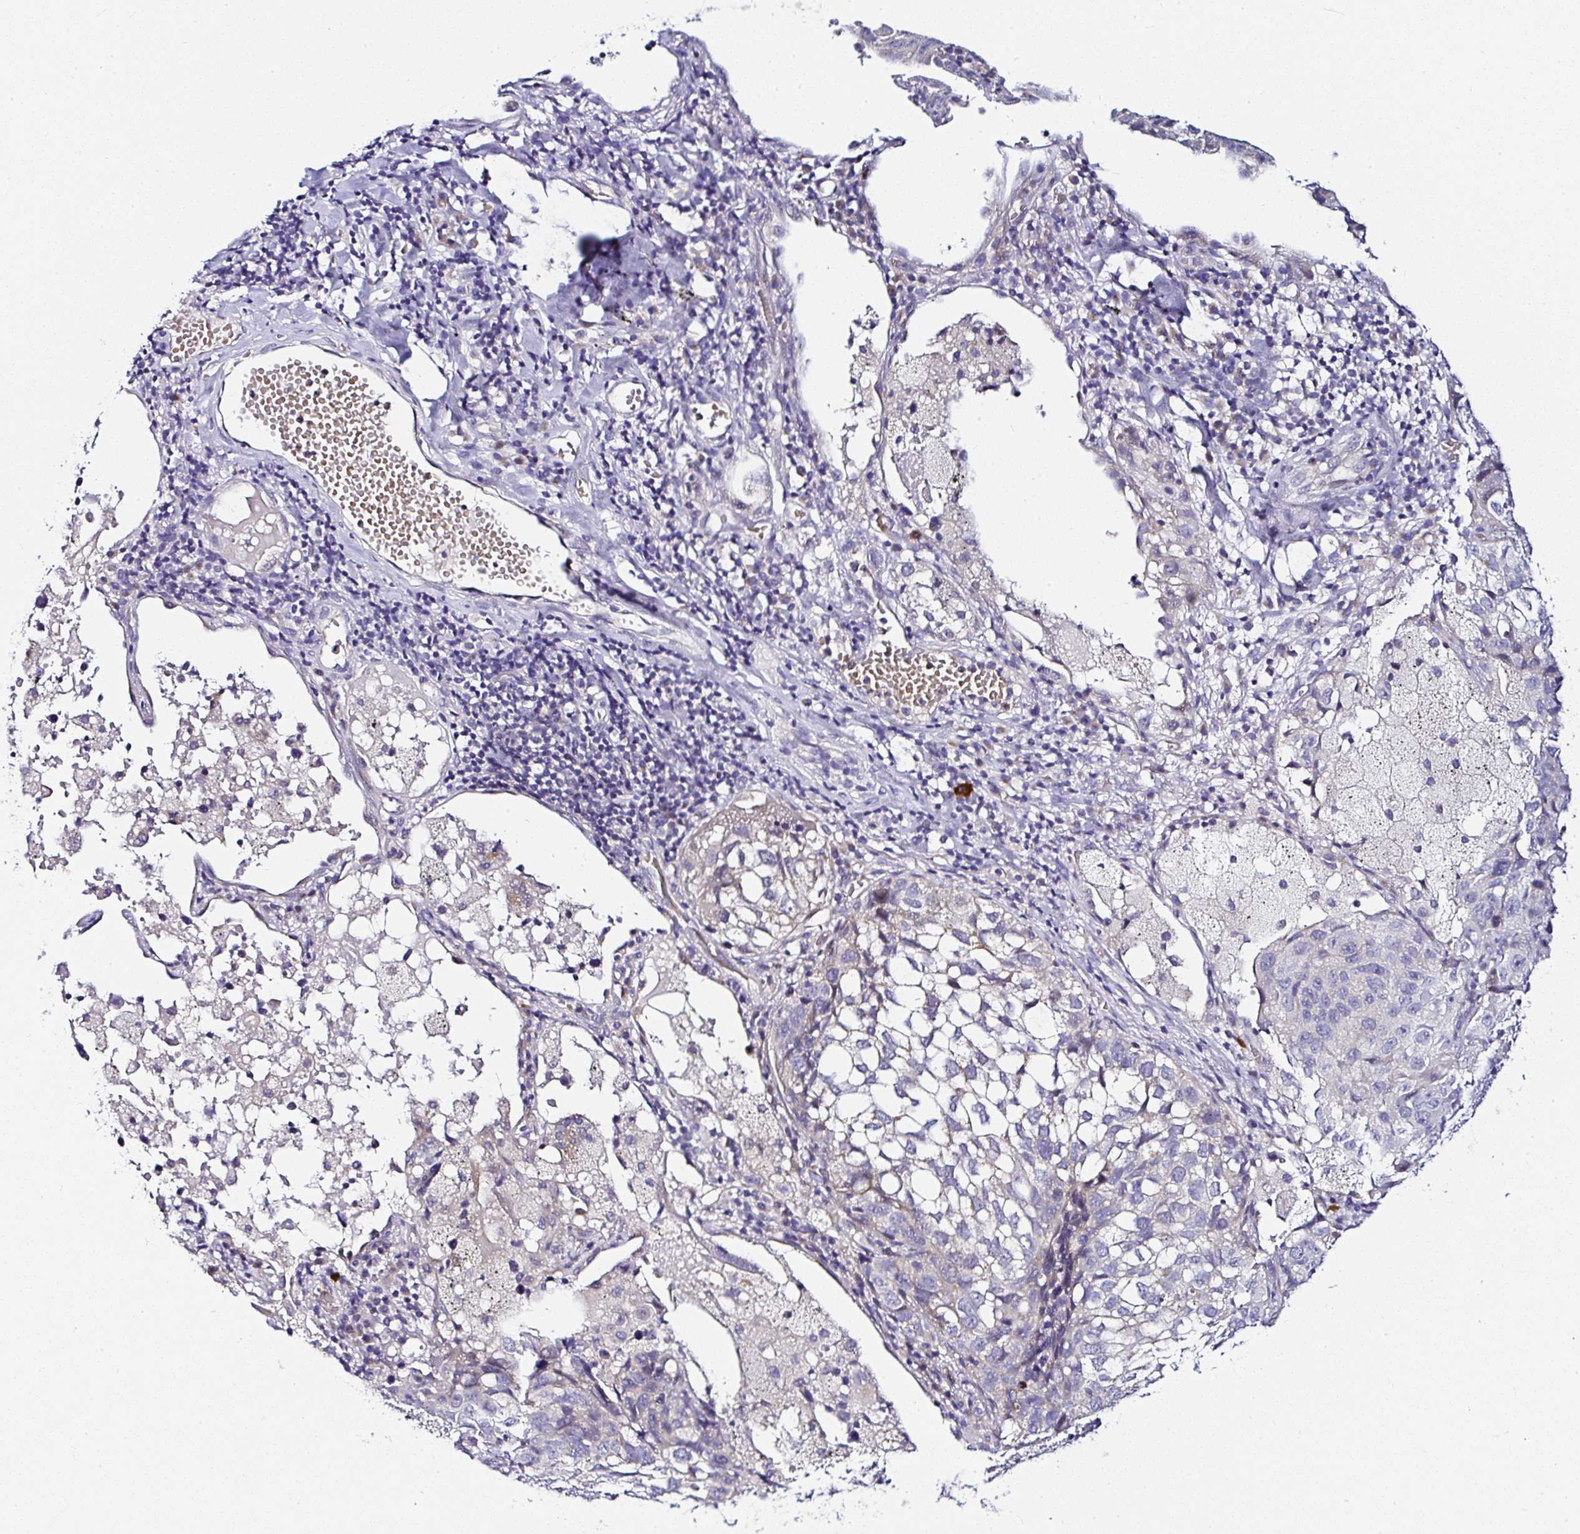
{"staining": {"intensity": "negative", "quantity": "none", "location": "none"}, "tissue": "lung cancer", "cell_type": "Tumor cells", "image_type": "cancer", "snomed": [{"axis": "morphology", "description": "Squamous cell carcinoma, NOS"}, {"axis": "topography", "description": "Lung"}], "caption": "Immunohistochemistry photomicrograph of neoplastic tissue: squamous cell carcinoma (lung) stained with DAB shows no significant protein positivity in tumor cells. Brightfield microscopy of immunohistochemistry stained with DAB (3,3'-diaminobenzidine) (brown) and hematoxylin (blue), captured at high magnification.", "gene": "DEPDC5", "patient": {"sex": "male", "age": 60}}